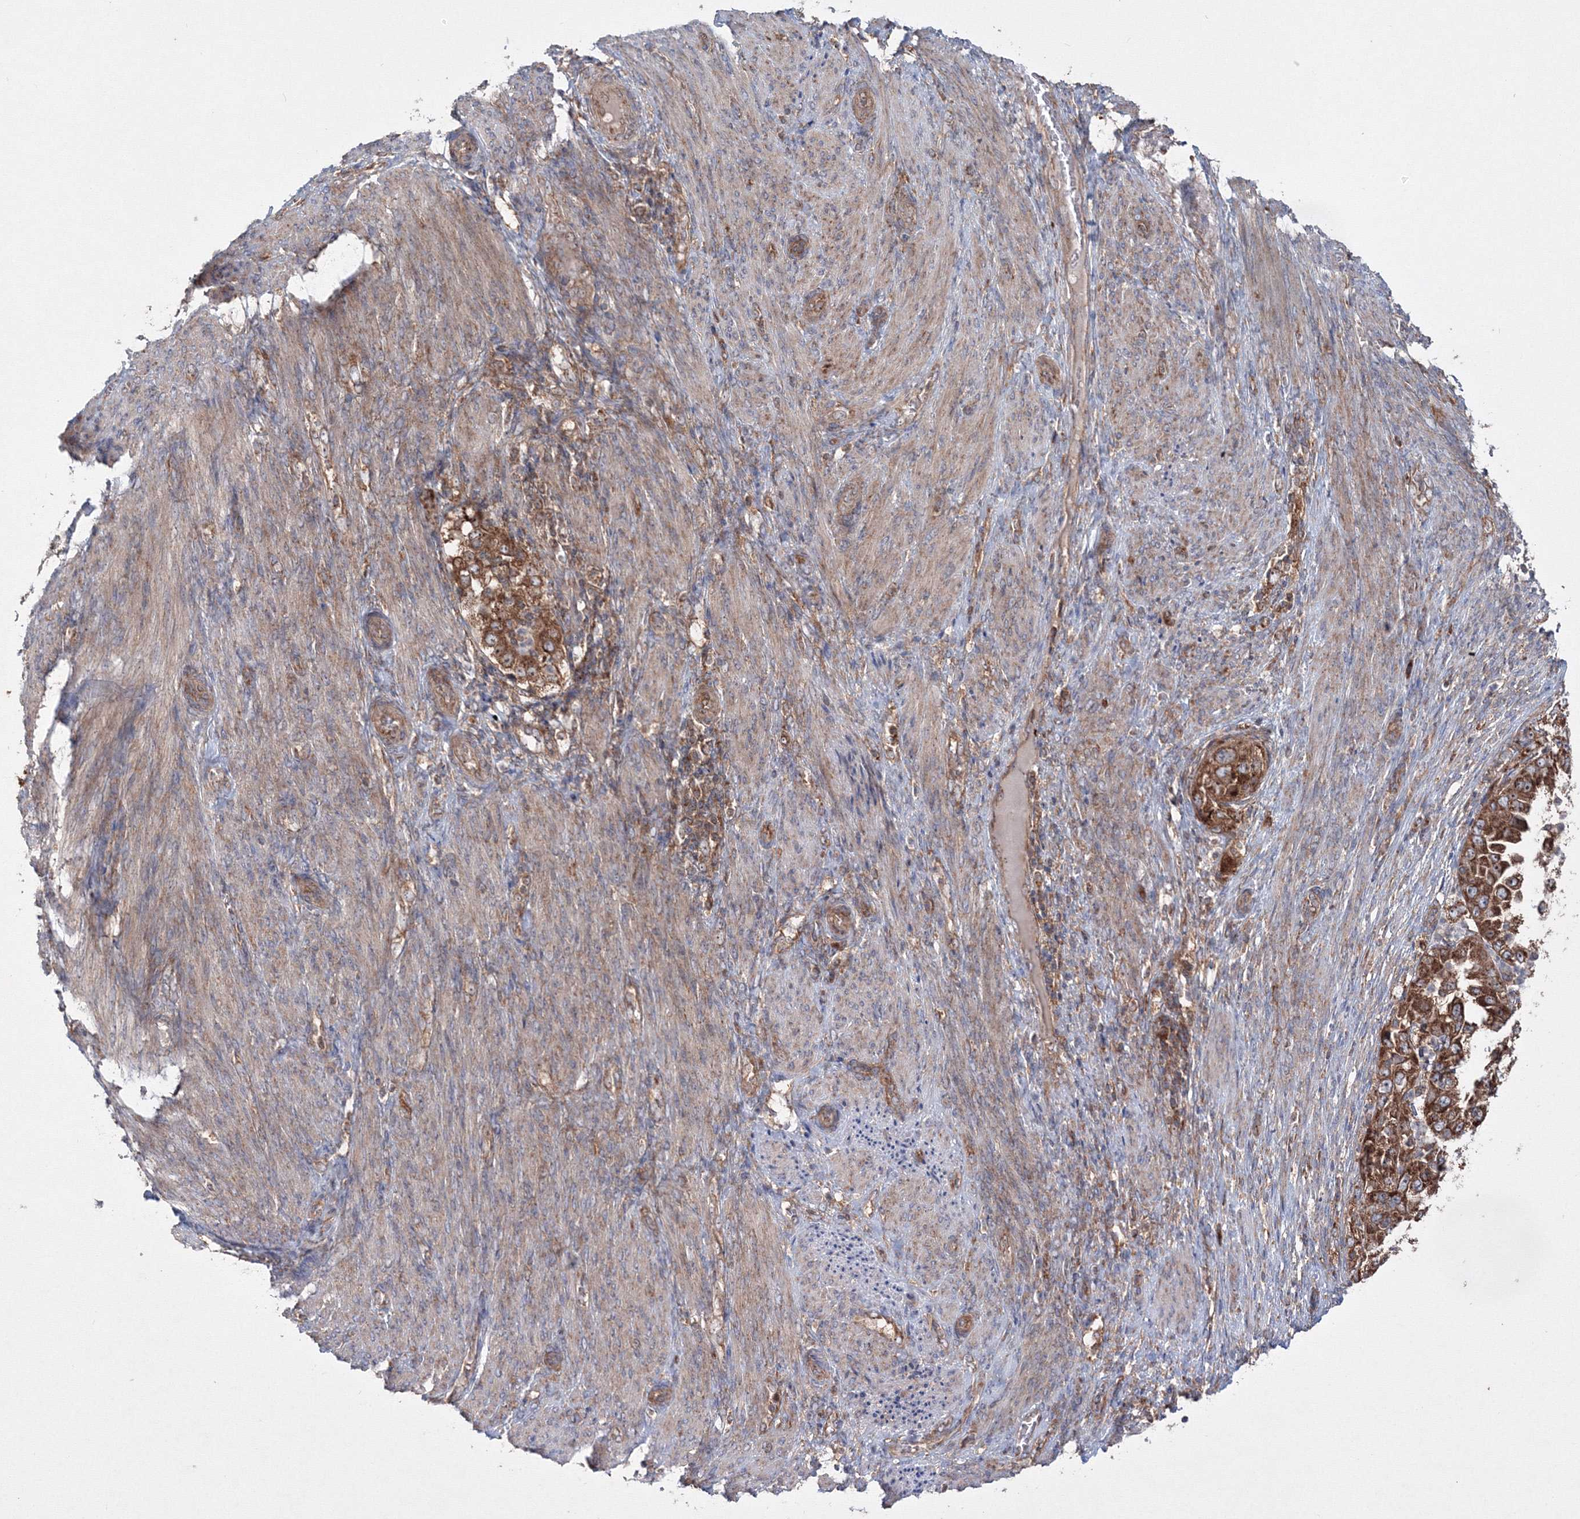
{"staining": {"intensity": "strong", "quantity": ">75%", "location": "cytoplasmic/membranous"}, "tissue": "endometrial cancer", "cell_type": "Tumor cells", "image_type": "cancer", "snomed": [{"axis": "morphology", "description": "Adenocarcinoma, NOS"}, {"axis": "topography", "description": "Endometrium"}], "caption": "Immunohistochemistry (IHC) staining of endometrial cancer, which exhibits high levels of strong cytoplasmic/membranous expression in about >75% of tumor cells indicating strong cytoplasmic/membranous protein expression. The staining was performed using DAB (3,3'-diaminobenzidine) (brown) for protein detection and nuclei were counterstained in hematoxylin (blue).", "gene": "PEX13", "patient": {"sex": "female", "age": 85}}